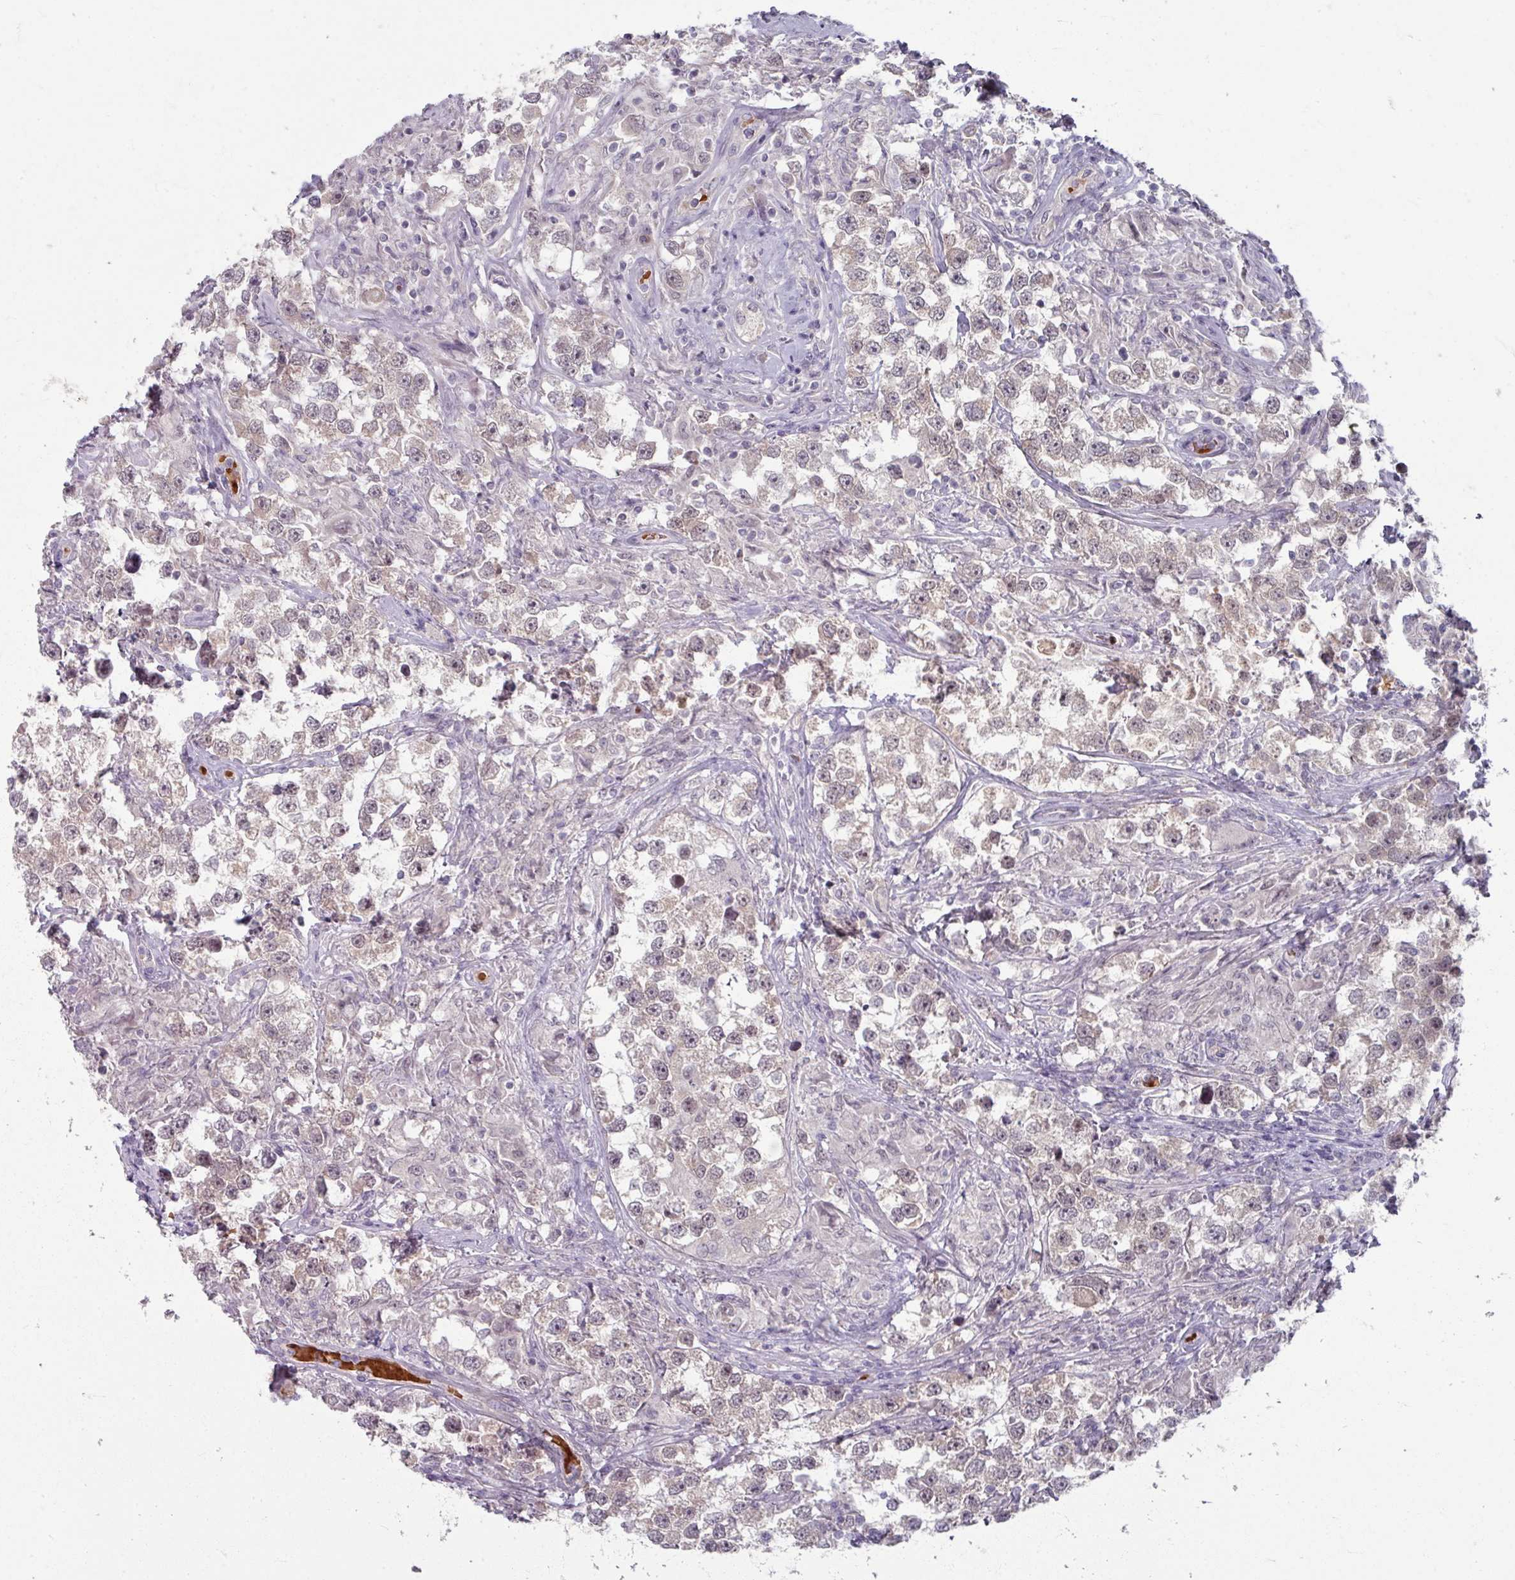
{"staining": {"intensity": "weak", "quantity": "<25%", "location": "nuclear"}, "tissue": "testis cancer", "cell_type": "Tumor cells", "image_type": "cancer", "snomed": [{"axis": "morphology", "description": "Seminoma, NOS"}, {"axis": "topography", "description": "Testis"}], "caption": "This is a histopathology image of IHC staining of testis cancer, which shows no positivity in tumor cells. (DAB (3,3'-diaminobenzidine) immunohistochemistry (IHC) with hematoxylin counter stain).", "gene": "KMT5C", "patient": {"sex": "male", "age": 46}}